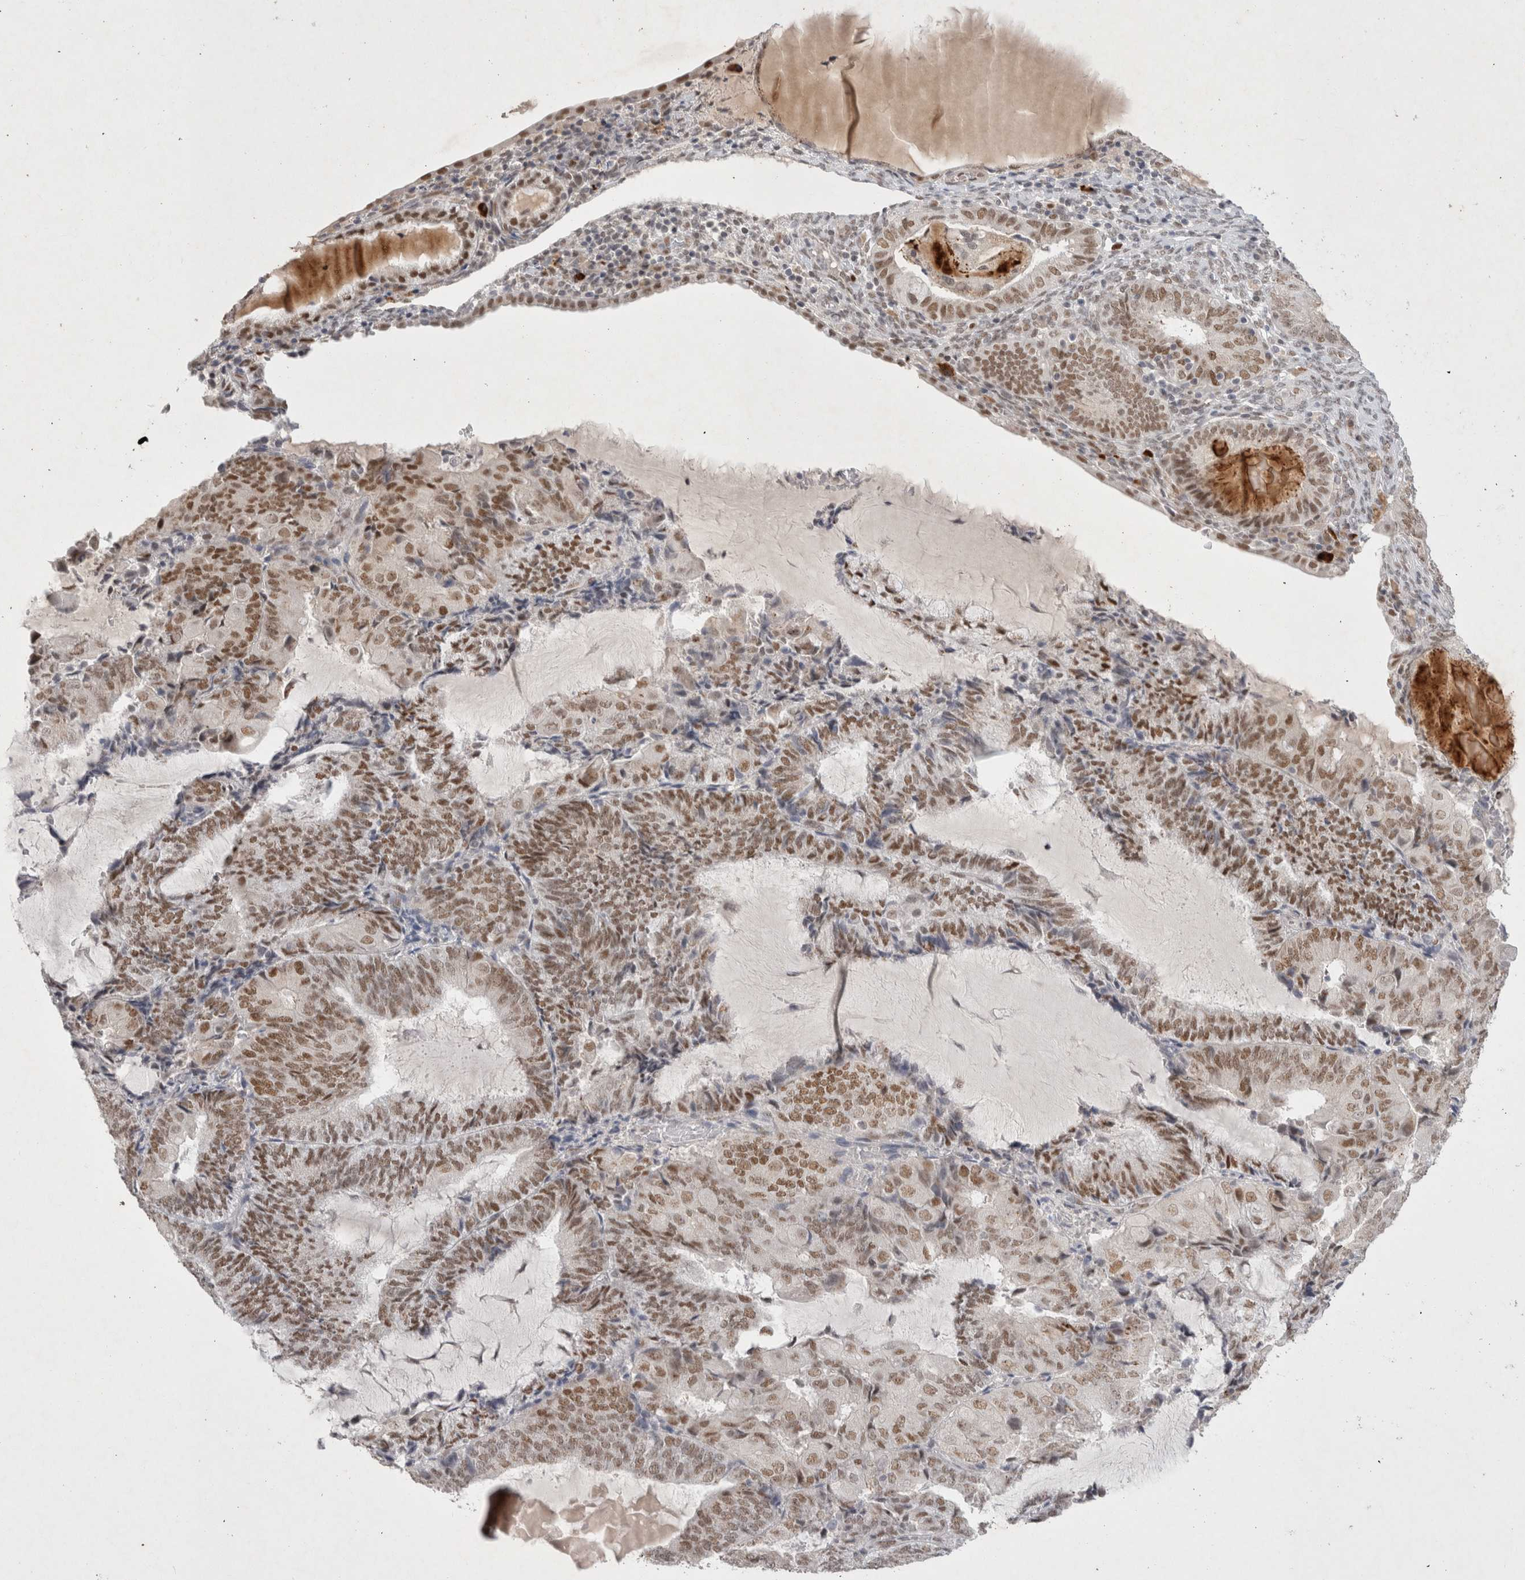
{"staining": {"intensity": "moderate", "quantity": ">75%", "location": "nuclear"}, "tissue": "endometrial cancer", "cell_type": "Tumor cells", "image_type": "cancer", "snomed": [{"axis": "morphology", "description": "Adenocarcinoma, NOS"}, {"axis": "topography", "description": "Endometrium"}], "caption": "The immunohistochemical stain labels moderate nuclear positivity in tumor cells of endometrial cancer (adenocarcinoma) tissue.", "gene": "RECQL4", "patient": {"sex": "female", "age": 81}}